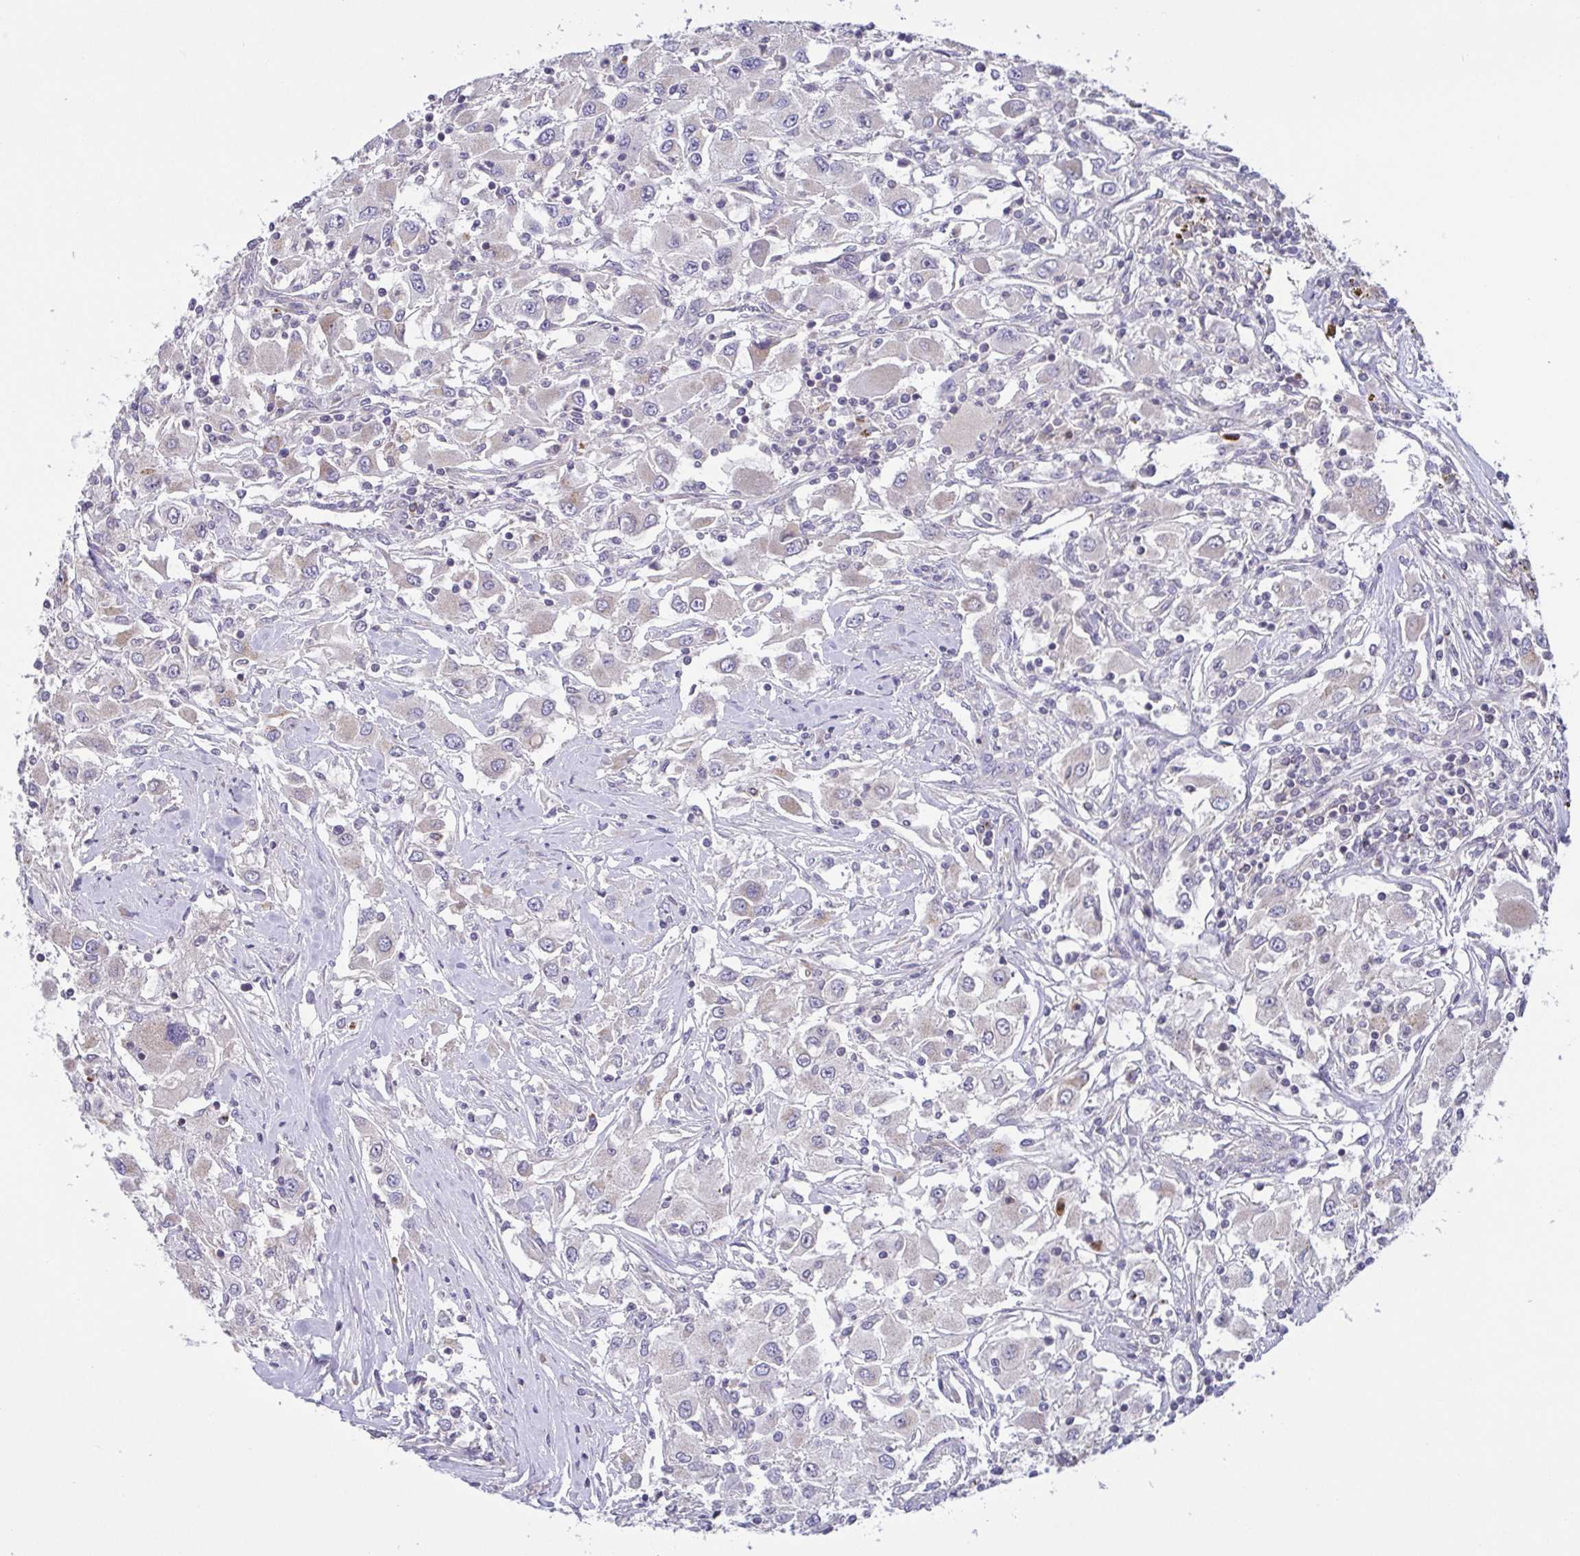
{"staining": {"intensity": "negative", "quantity": "none", "location": "none"}, "tissue": "renal cancer", "cell_type": "Tumor cells", "image_type": "cancer", "snomed": [{"axis": "morphology", "description": "Adenocarcinoma, NOS"}, {"axis": "topography", "description": "Kidney"}], "caption": "IHC photomicrograph of human renal cancer (adenocarcinoma) stained for a protein (brown), which demonstrates no staining in tumor cells.", "gene": "OSBPL7", "patient": {"sex": "female", "age": 67}}